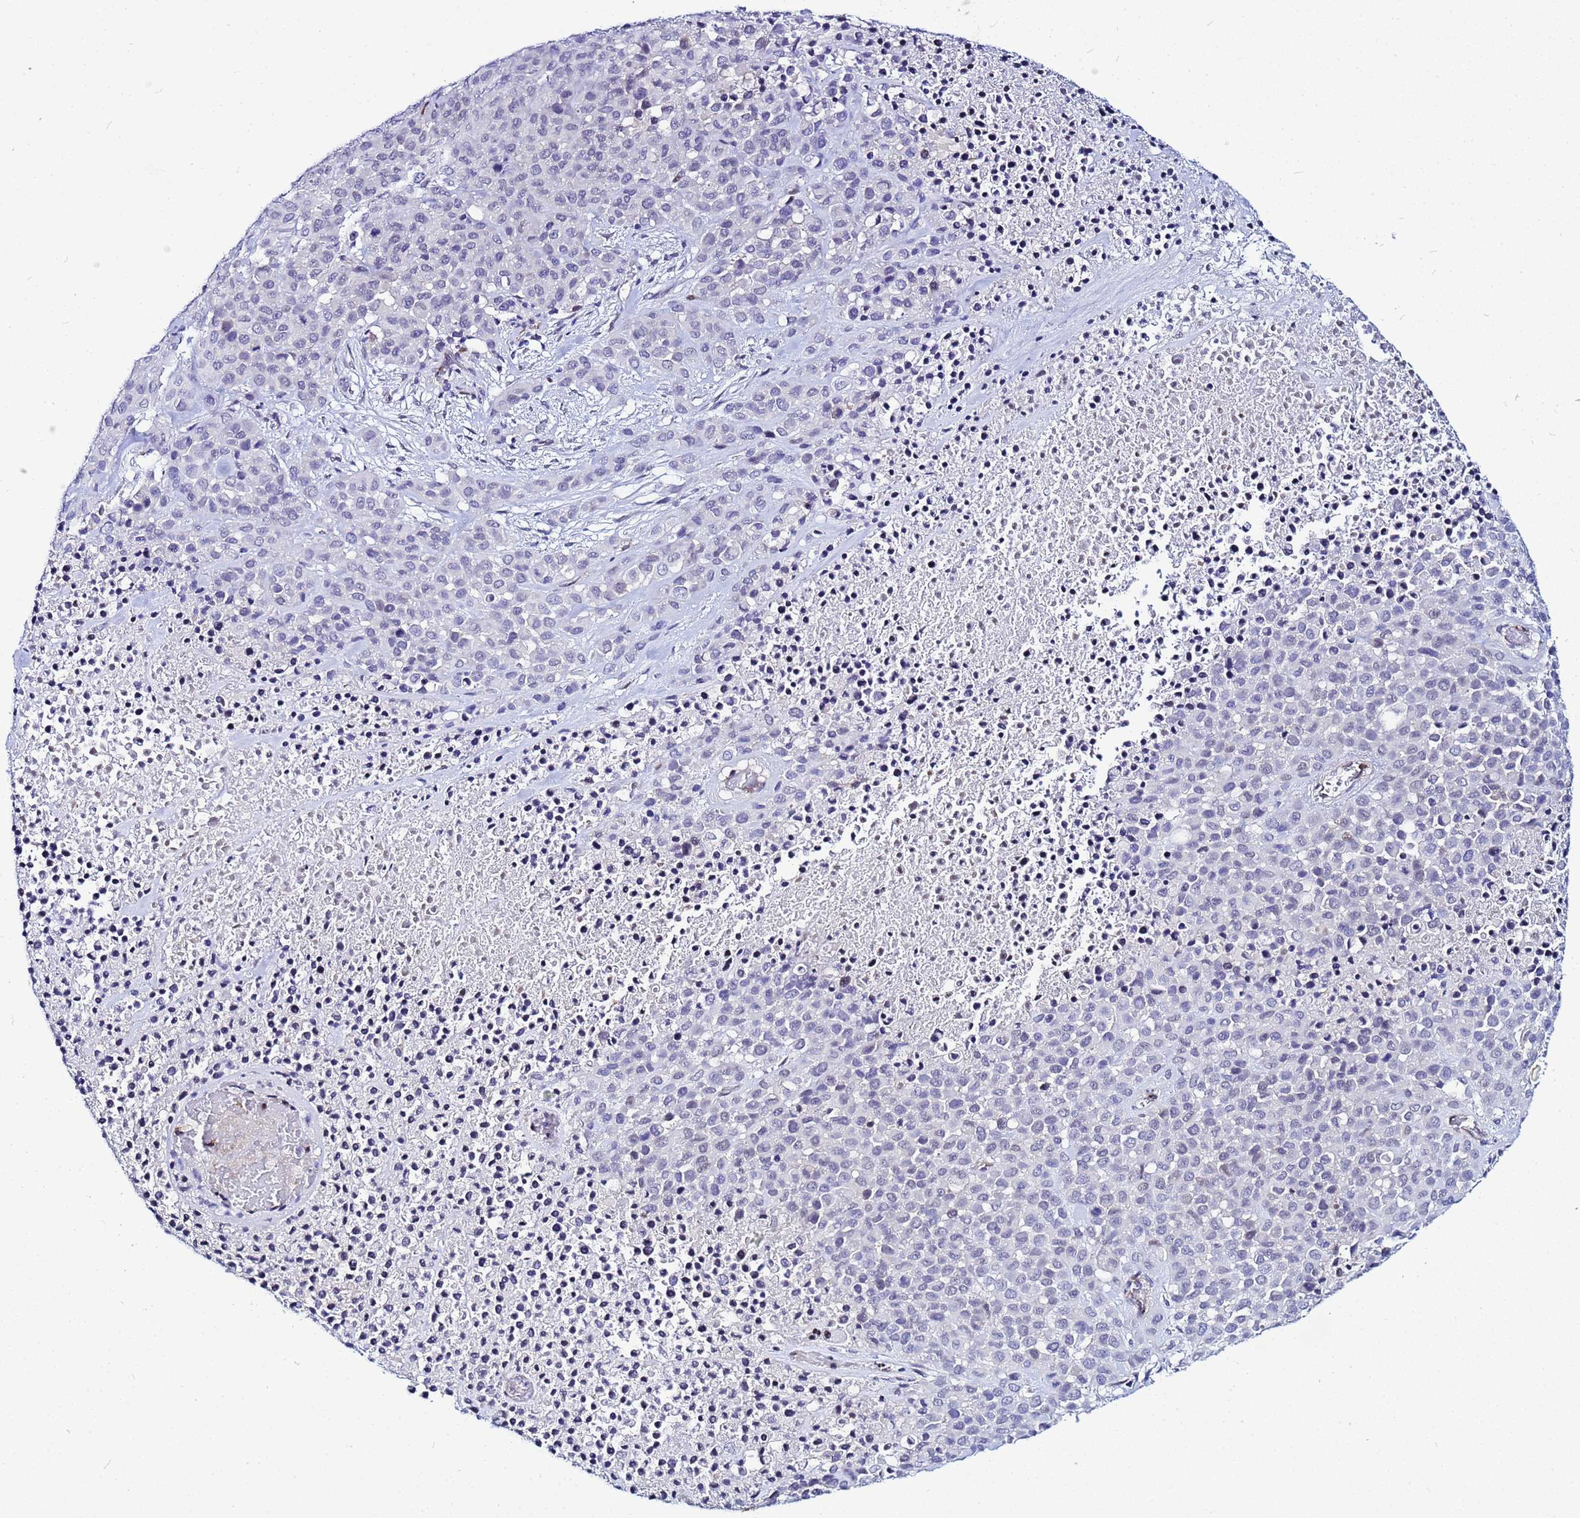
{"staining": {"intensity": "negative", "quantity": "none", "location": "none"}, "tissue": "melanoma", "cell_type": "Tumor cells", "image_type": "cancer", "snomed": [{"axis": "morphology", "description": "Malignant melanoma, Metastatic site"}, {"axis": "topography", "description": "Skin"}], "caption": "Immunohistochemistry (IHC) of human malignant melanoma (metastatic site) shows no staining in tumor cells.", "gene": "SLC25A37", "patient": {"sex": "female", "age": 81}}